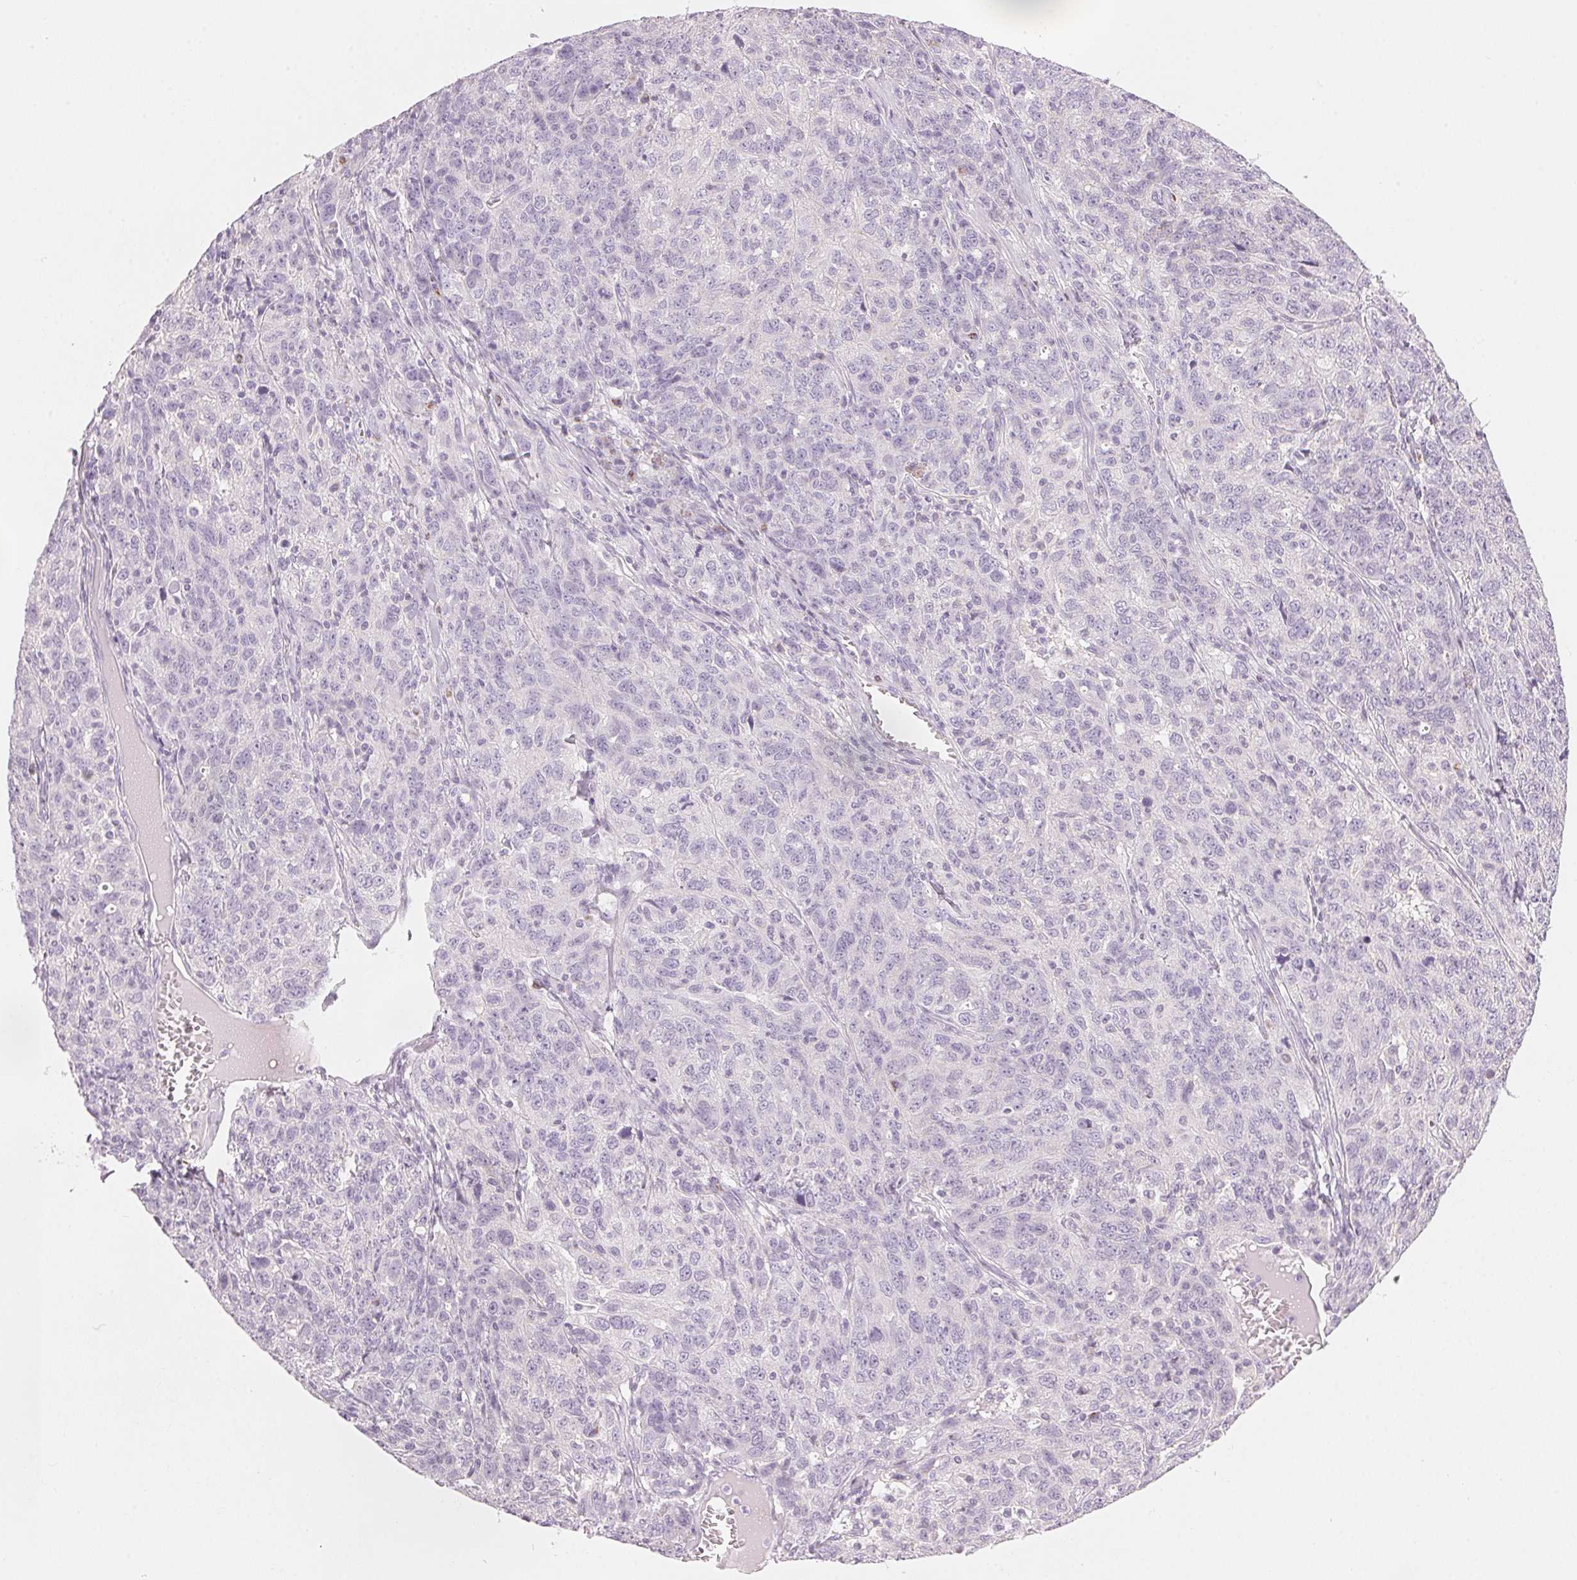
{"staining": {"intensity": "negative", "quantity": "none", "location": "none"}, "tissue": "ovarian cancer", "cell_type": "Tumor cells", "image_type": "cancer", "snomed": [{"axis": "morphology", "description": "Cystadenocarcinoma, serous, NOS"}, {"axis": "topography", "description": "Ovary"}], "caption": "High magnification brightfield microscopy of ovarian cancer (serous cystadenocarcinoma) stained with DAB (3,3'-diaminobenzidine) (brown) and counterstained with hematoxylin (blue): tumor cells show no significant expression.", "gene": "HOXB13", "patient": {"sex": "female", "age": 71}}